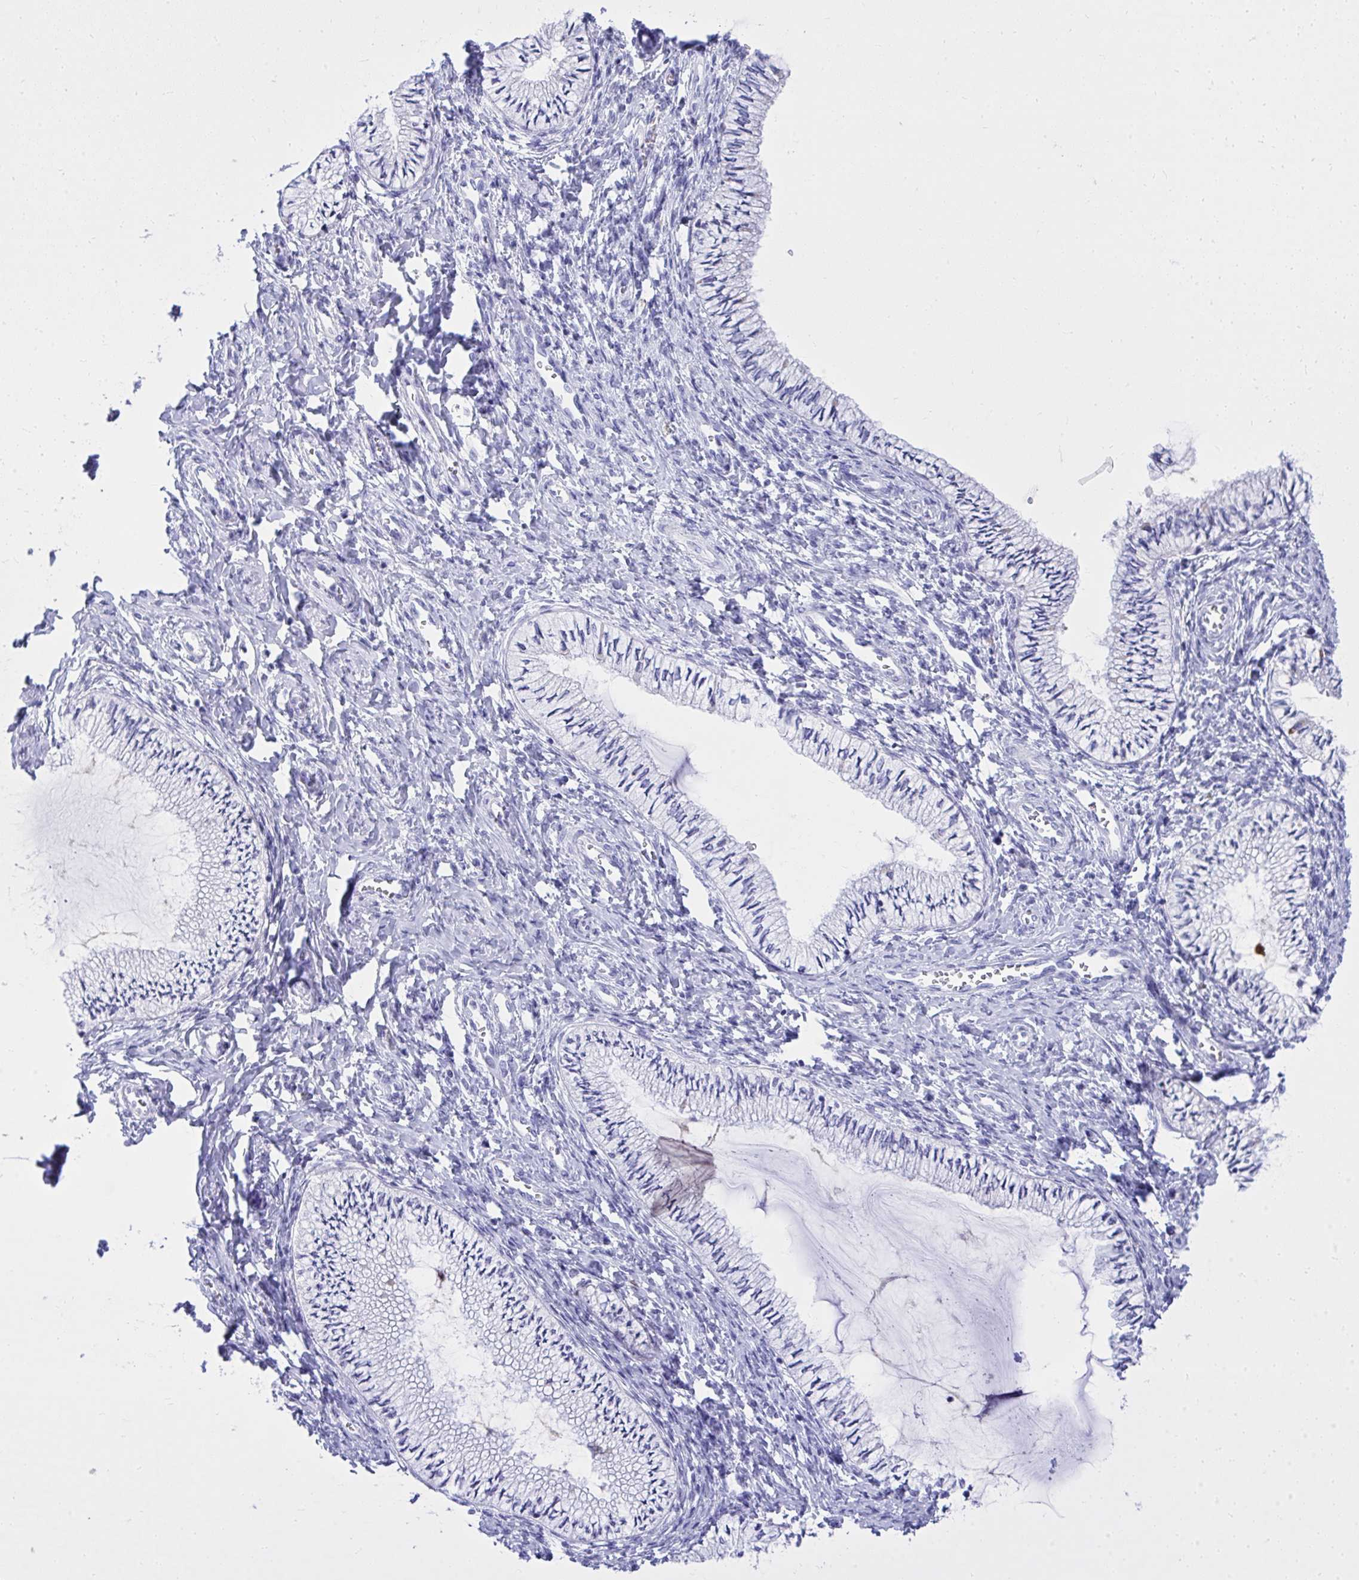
{"staining": {"intensity": "moderate", "quantity": "<25%", "location": "cytoplasmic/membranous"}, "tissue": "cervix", "cell_type": "Glandular cells", "image_type": "normal", "snomed": [{"axis": "morphology", "description": "Normal tissue, NOS"}, {"axis": "topography", "description": "Cervix"}], "caption": "Immunohistochemical staining of normal human cervix shows <25% levels of moderate cytoplasmic/membranous protein staining in about <25% of glandular cells. The staining was performed using DAB (3,3'-diaminobenzidine) to visualize the protein expression in brown, while the nuclei were stained in blue with hematoxylin (Magnification: 20x).", "gene": "BCL6B", "patient": {"sex": "female", "age": 24}}